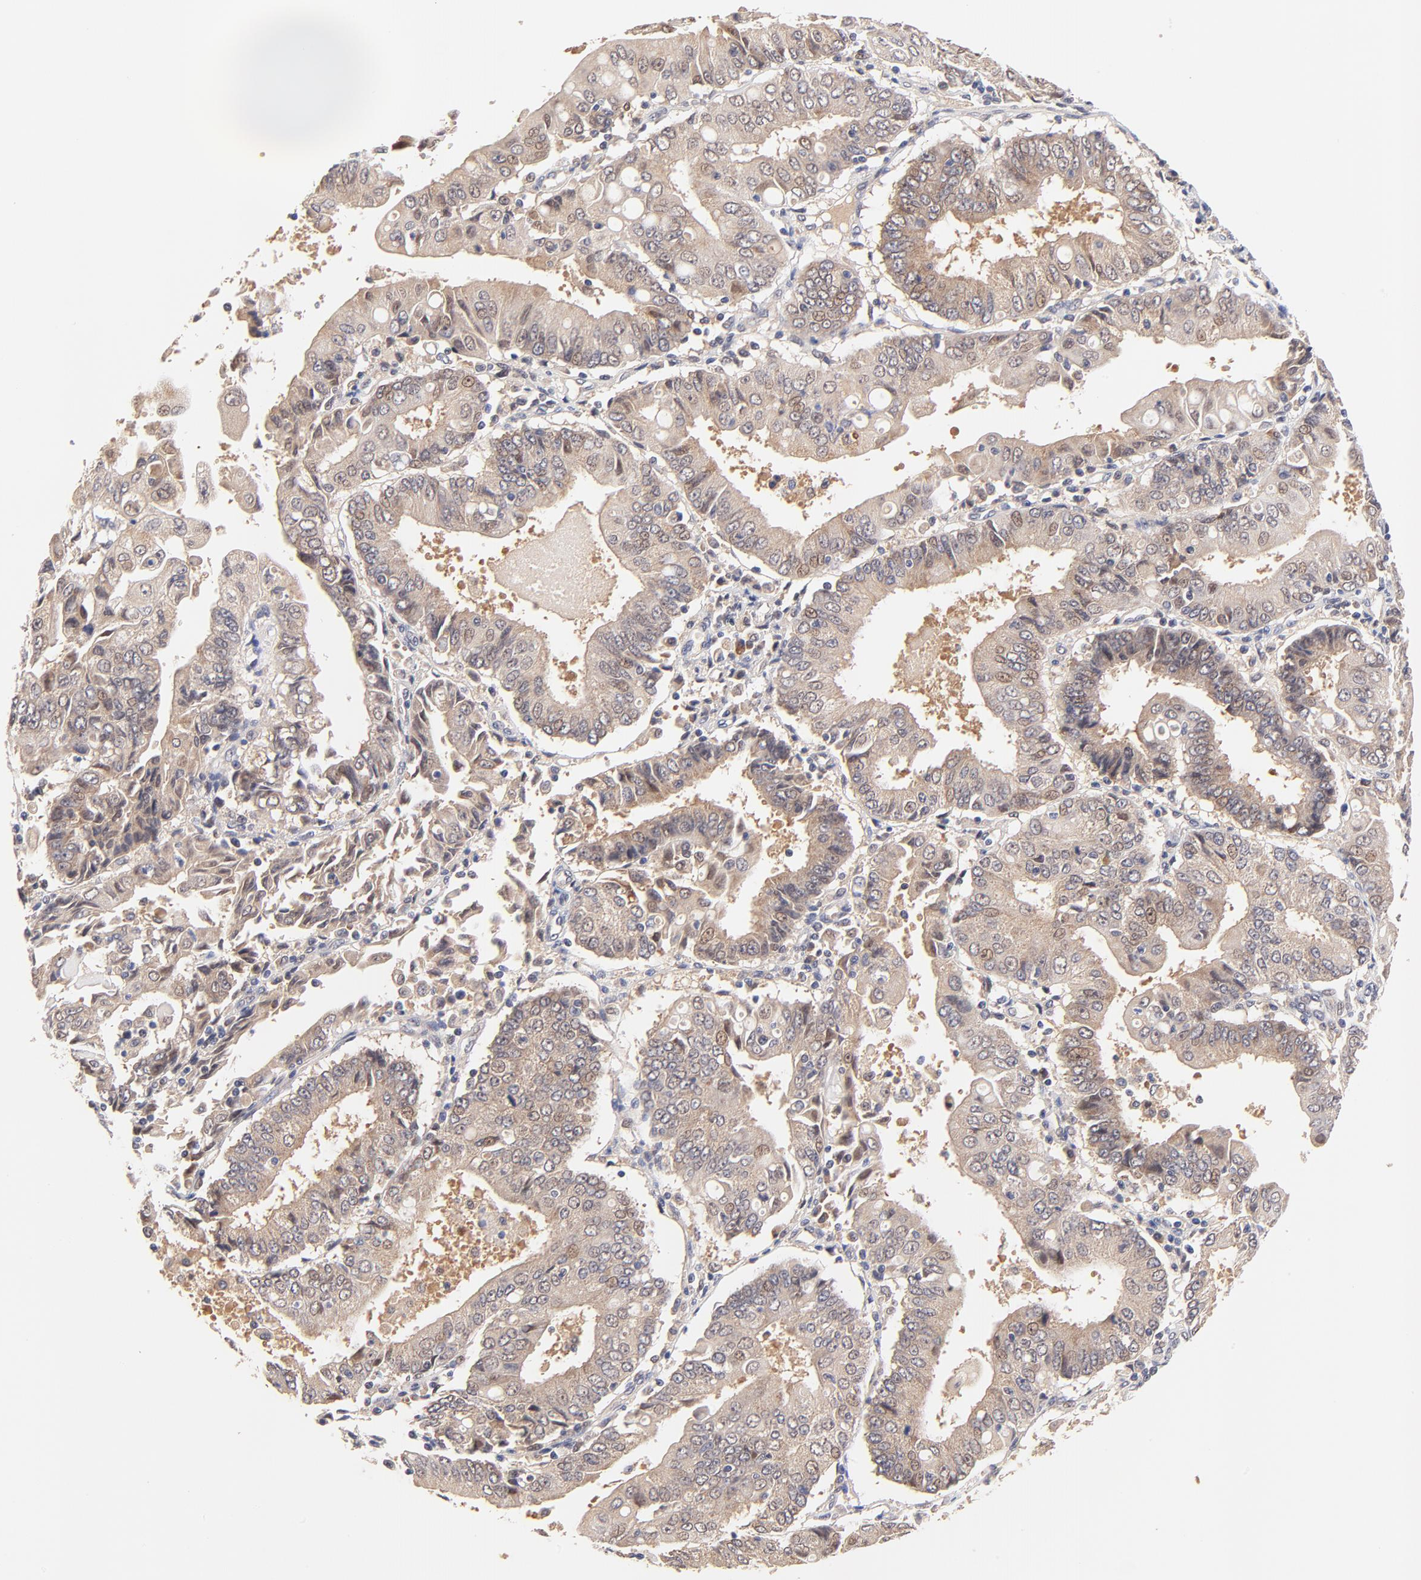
{"staining": {"intensity": "moderate", "quantity": ">75%", "location": "cytoplasmic/membranous,nuclear"}, "tissue": "endometrial cancer", "cell_type": "Tumor cells", "image_type": "cancer", "snomed": [{"axis": "morphology", "description": "Adenocarcinoma, NOS"}, {"axis": "topography", "description": "Endometrium"}], "caption": "Immunohistochemical staining of human endometrial cancer (adenocarcinoma) demonstrates medium levels of moderate cytoplasmic/membranous and nuclear protein expression in approximately >75% of tumor cells.", "gene": "TXNL1", "patient": {"sex": "female", "age": 75}}